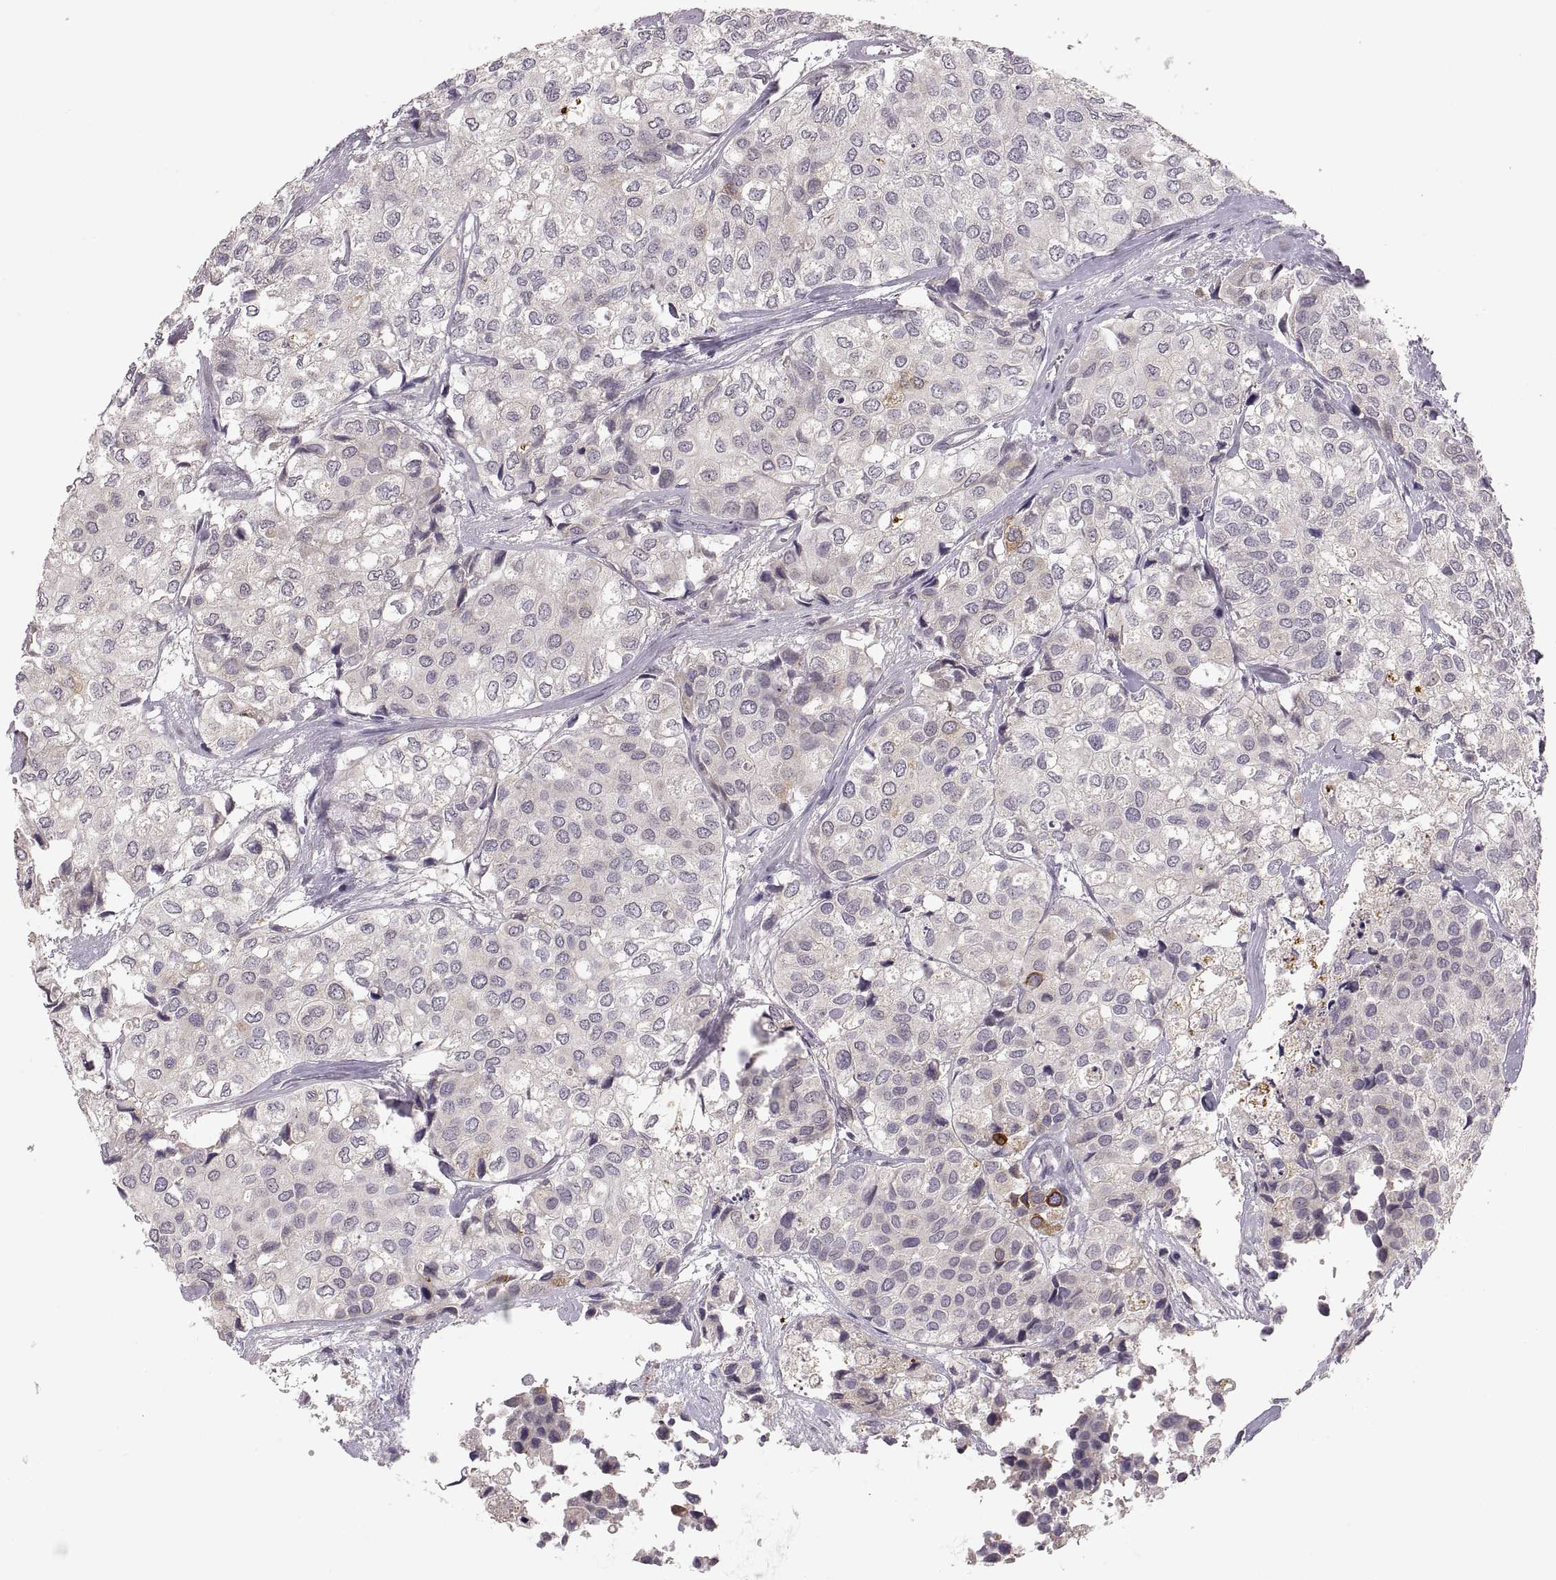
{"staining": {"intensity": "moderate", "quantity": "<25%", "location": "cytoplasmic/membranous"}, "tissue": "urothelial cancer", "cell_type": "Tumor cells", "image_type": "cancer", "snomed": [{"axis": "morphology", "description": "Urothelial carcinoma, High grade"}, {"axis": "topography", "description": "Urinary bladder"}], "caption": "High-magnification brightfield microscopy of high-grade urothelial carcinoma stained with DAB (brown) and counterstained with hematoxylin (blue). tumor cells exhibit moderate cytoplasmic/membranous staining is identified in about<25% of cells. (Stains: DAB (3,3'-diaminobenzidine) in brown, nuclei in blue, Microscopy: brightfield microscopy at high magnification).", "gene": "HMGCR", "patient": {"sex": "male", "age": 73}}